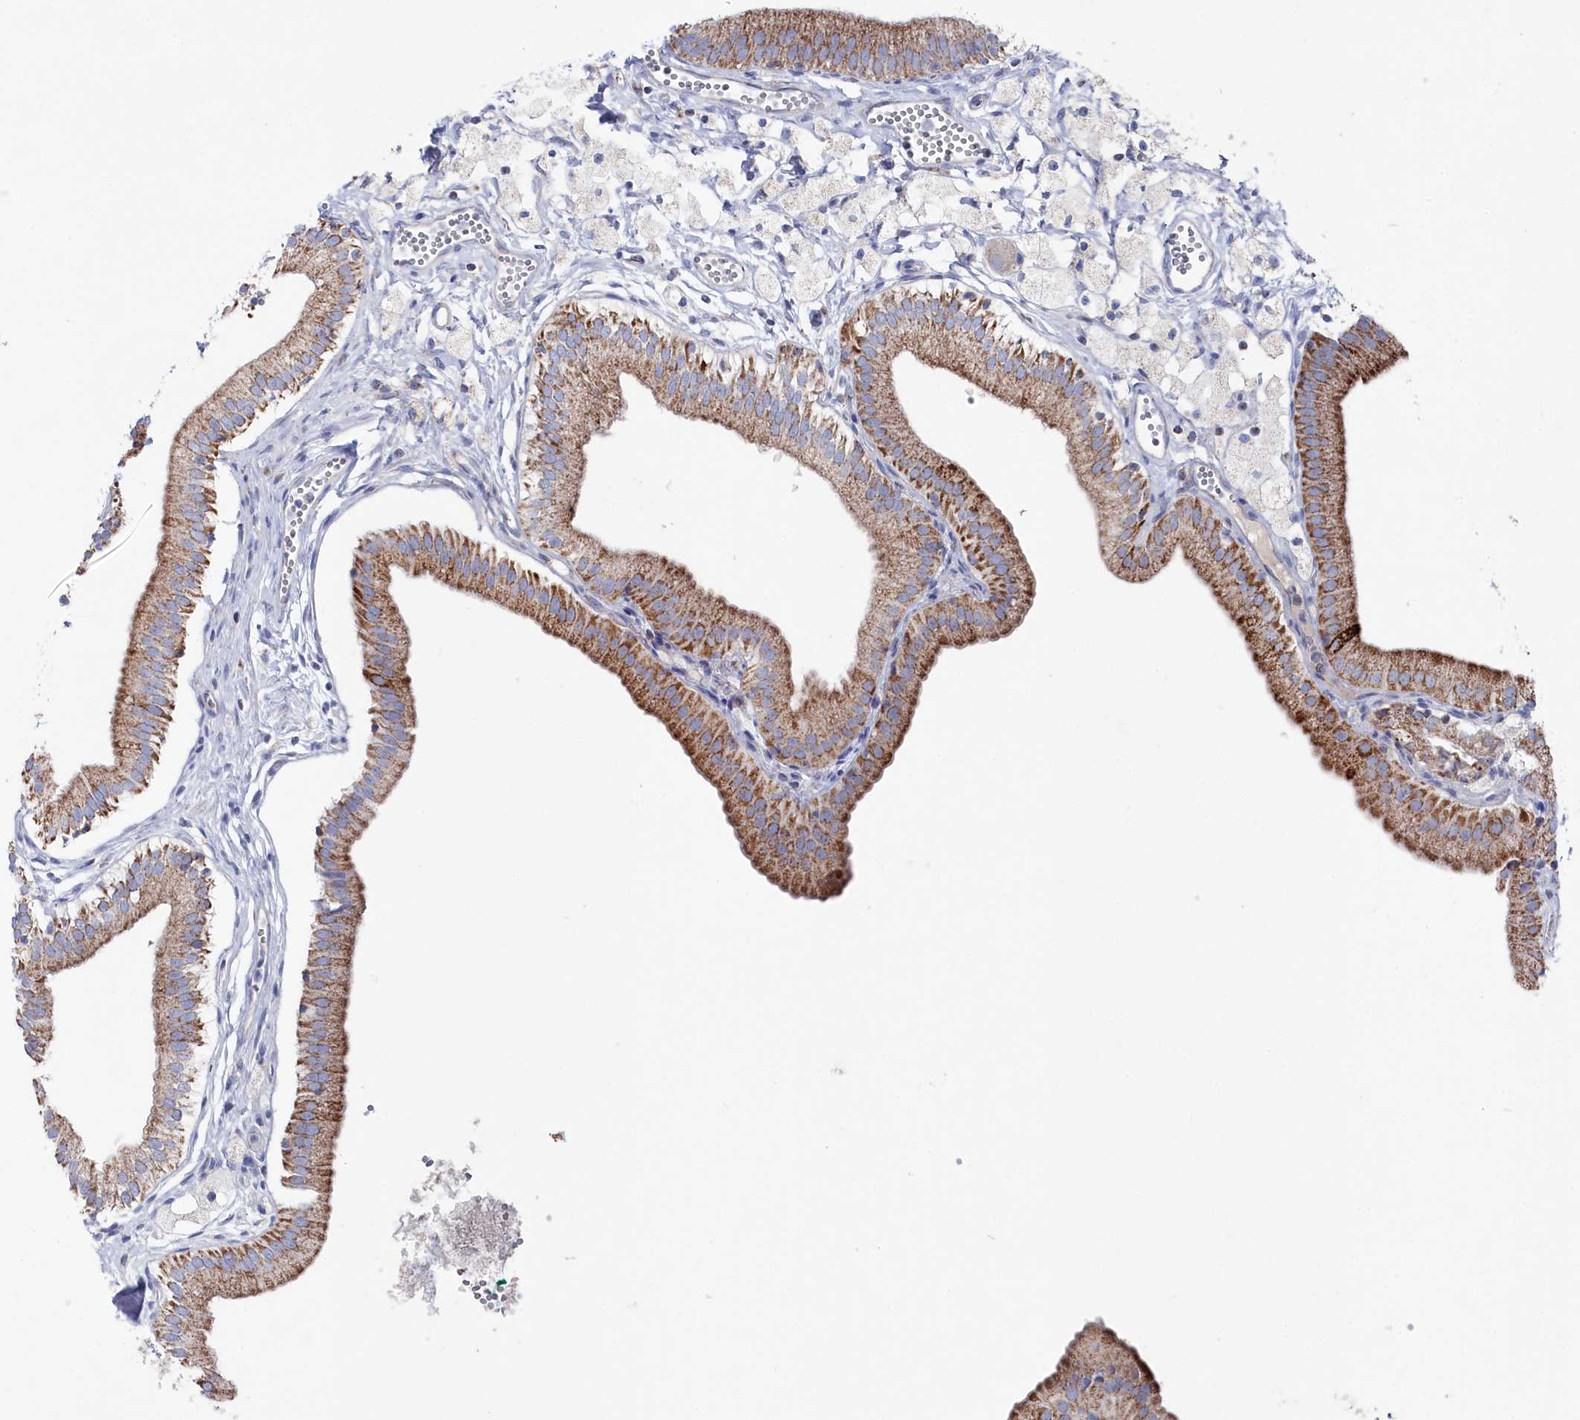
{"staining": {"intensity": "moderate", "quantity": ">75%", "location": "cytoplasmic/membranous"}, "tissue": "gallbladder", "cell_type": "Glandular cells", "image_type": "normal", "snomed": [{"axis": "morphology", "description": "Normal tissue, NOS"}, {"axis": "topography", "description": "Gallbladder"}], "caption": "Brown immunohistochemical staining in normal human gallbladder demonstrates moderate cytoplasmic/membranous expression in about >75% of glandular cells. The staining is performed using DAB (3,3'-diaminobenzidine) brown chromogen to label protein expression. The nuclei are counter-stained blue using hematoxylin.", "gene": "GLS2", "patient": {"sex": "male", "age": 55}}